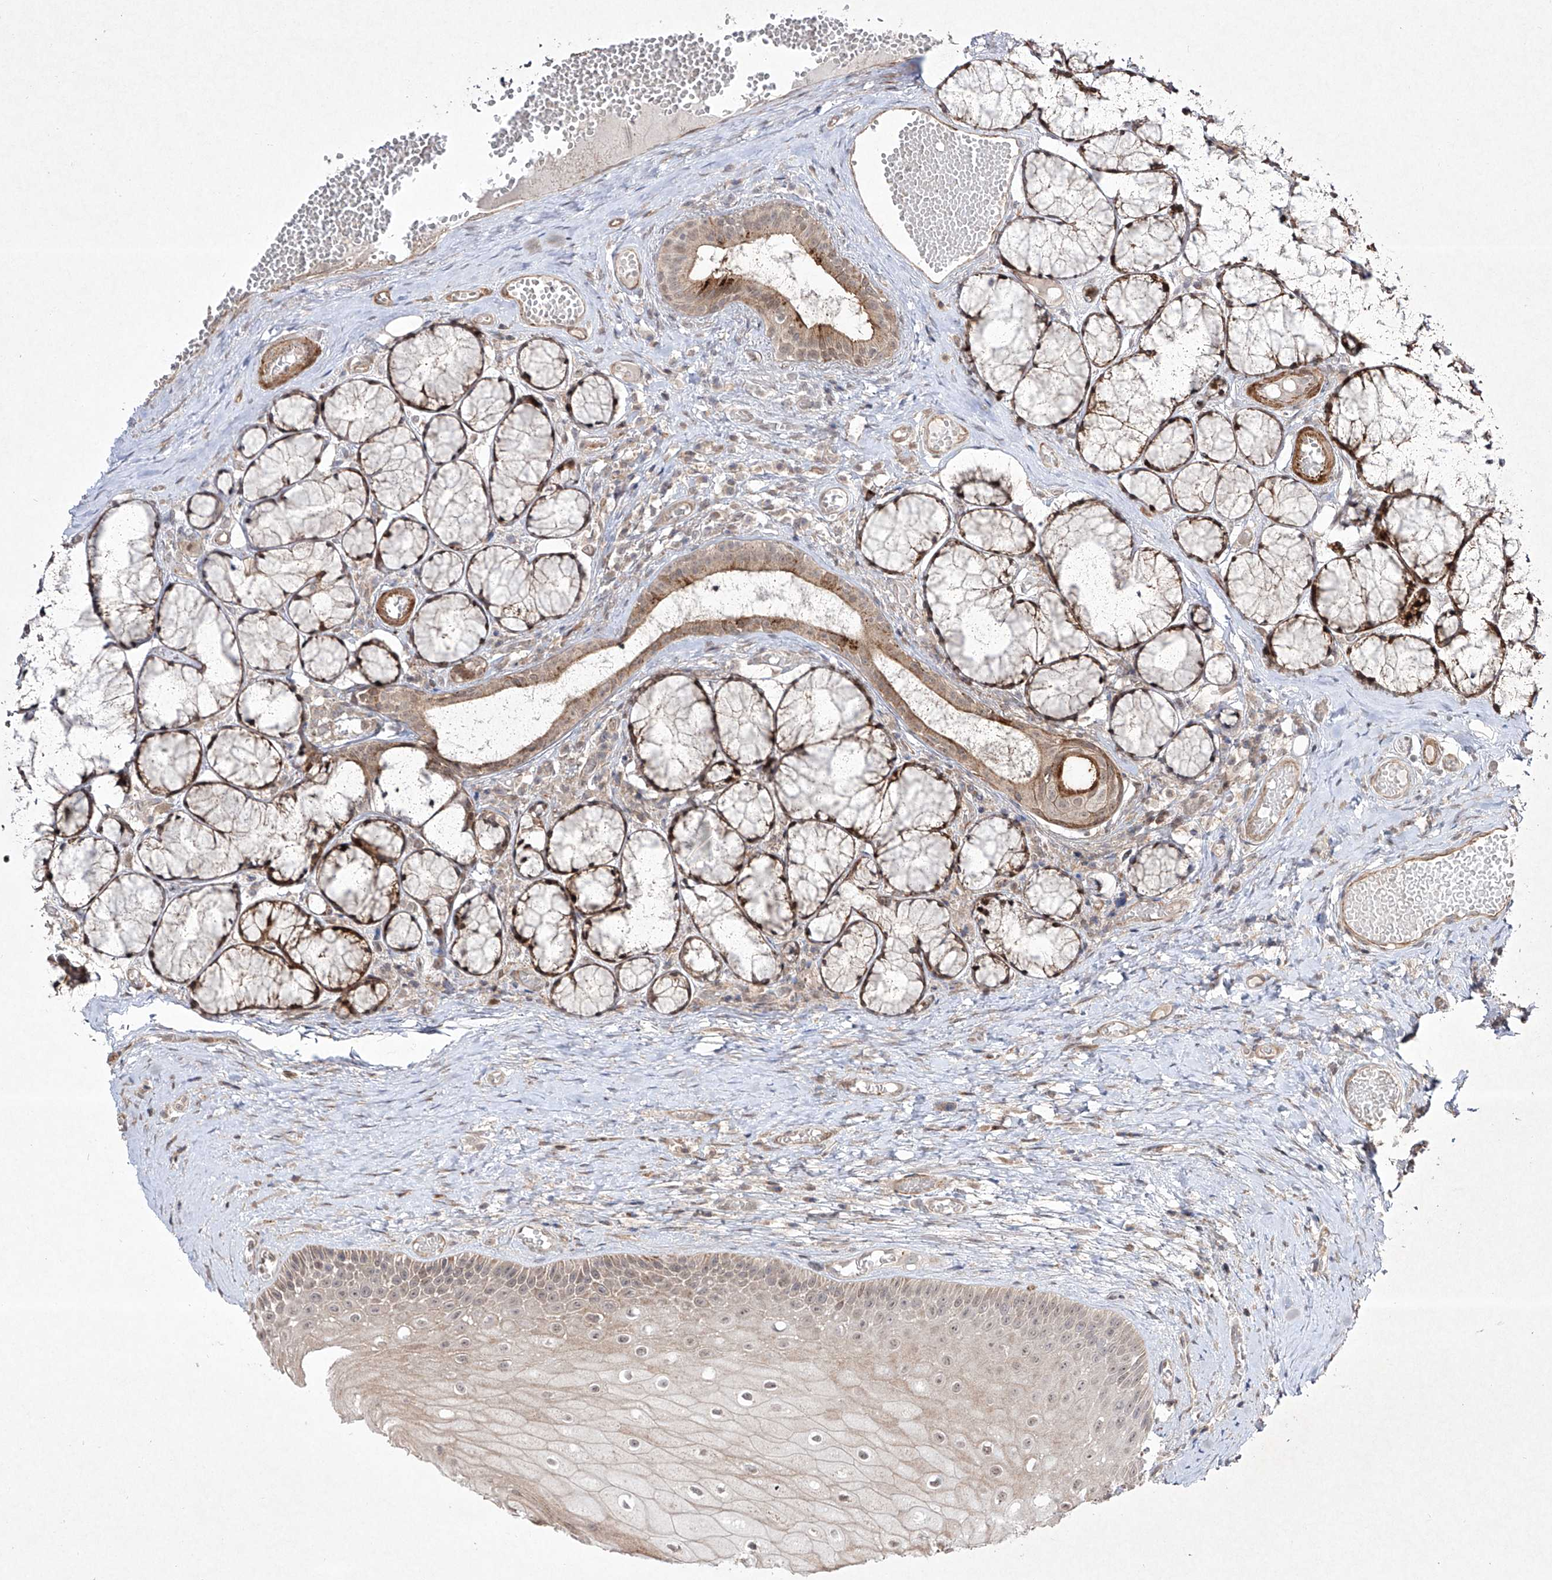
{"staining": {"intensity": "weak", "quantity": "25%-75%", "location": "cytoplasmic/membranous"}, "tissue": "oral mucosa", "cell_type": "Squamous epithelial cells", "image_type": "normal", "snomed": [{"axis": "morphology", "description": "Normal tissue, NOS"}, {"axis": "topography", "description": "Oral tissue"}], "caption": "DAB immunohistochemical staining of unremarkable oral mucosa demonstrates weak cytoplasmic/membranous protein positivity in approximately 25%-75% of squamous epithelial cells.", "gene": "KDM1B", "patient": {"sex": "male", "age": 66}}